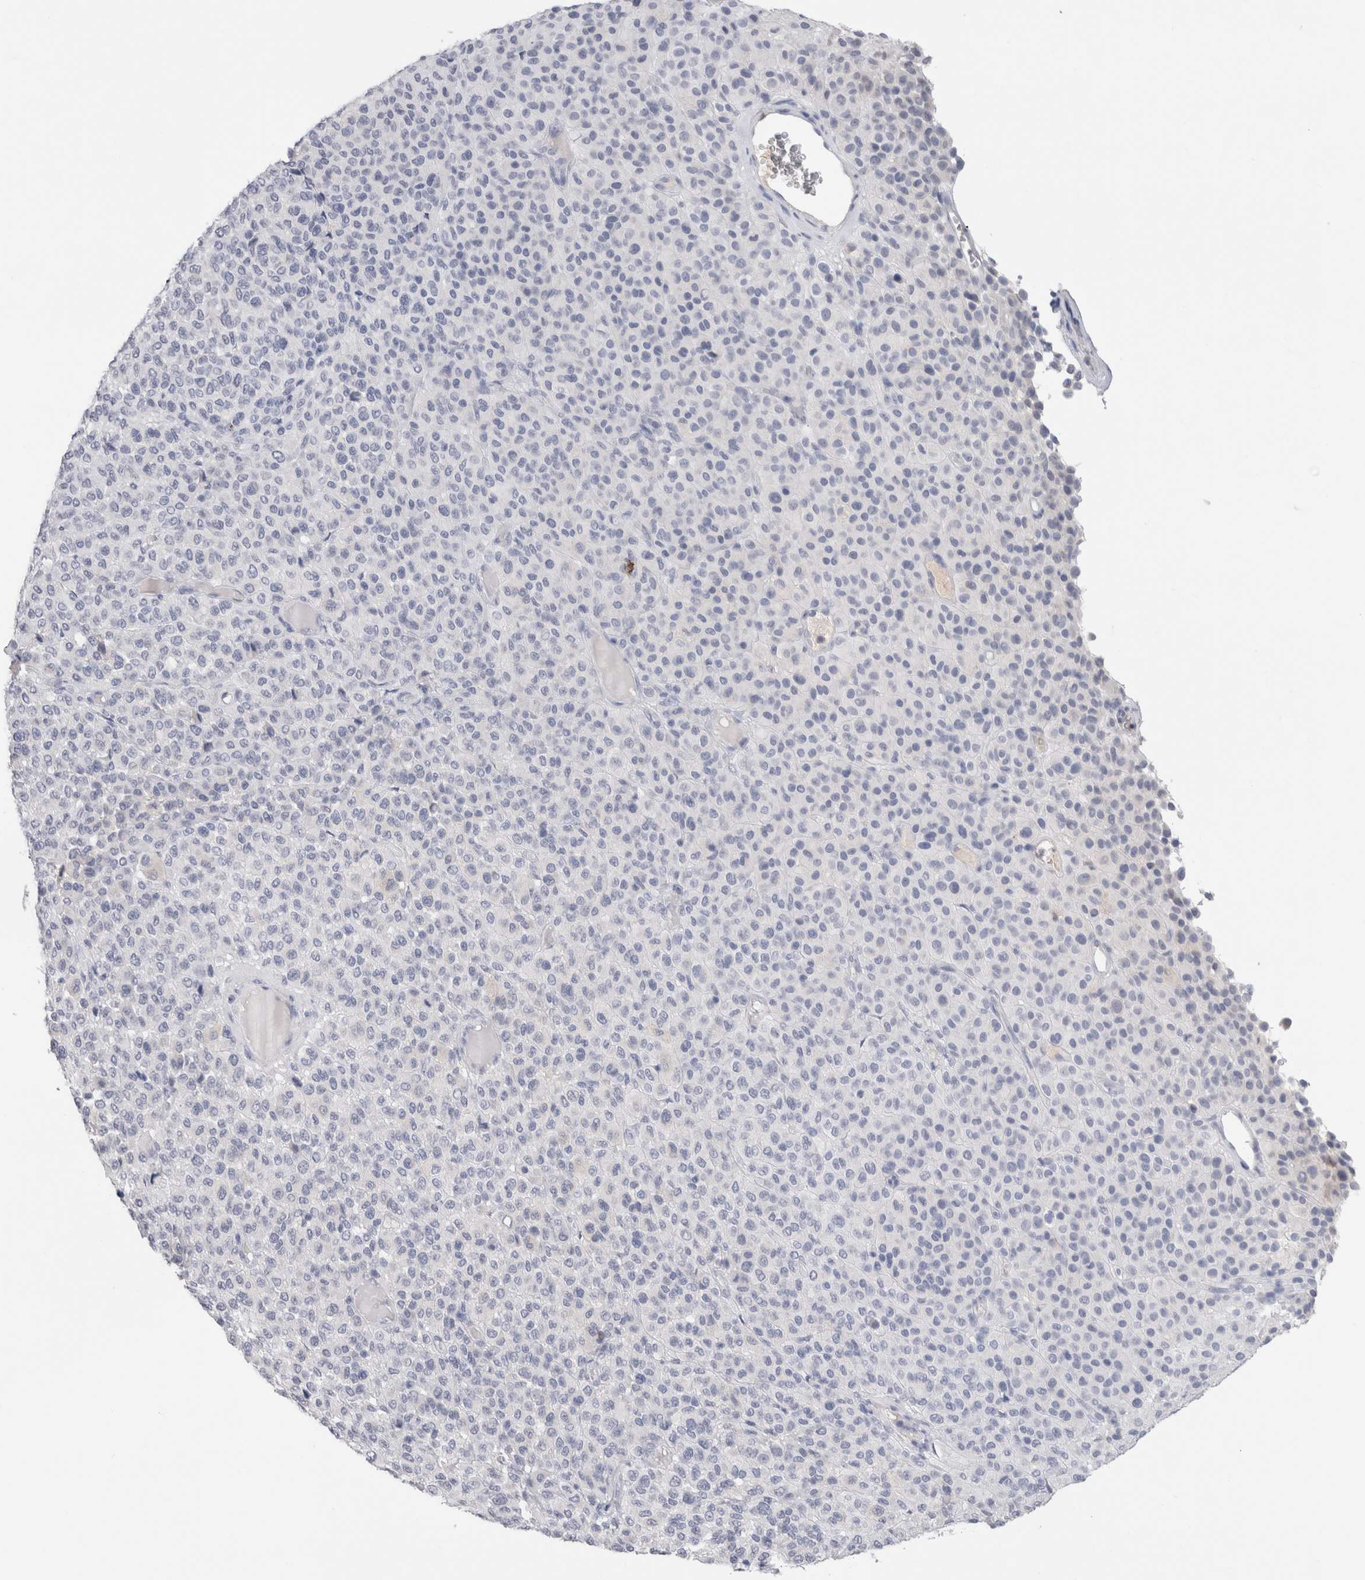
{"staining": {"intensity": "negative", "quantity": "none", "location": "none"}, "tissue": "melanoma", "cell_type": "Tumor cells", "image_type": "cancer", "snomed": [{"axis": "morphology", "description": "Malignant melanoma, Metastatic site"}, {"axis": "topography", "description": "Pancreas"}], "caption": "DAB (3,3'-diaminobenzidine) immunohistochemical staining of human malignant melanoma (metastatic site) displays no significant positivity in tumor cells.", "gene": "LAMP3", "patient": {"sex": "female", "age": 30}}